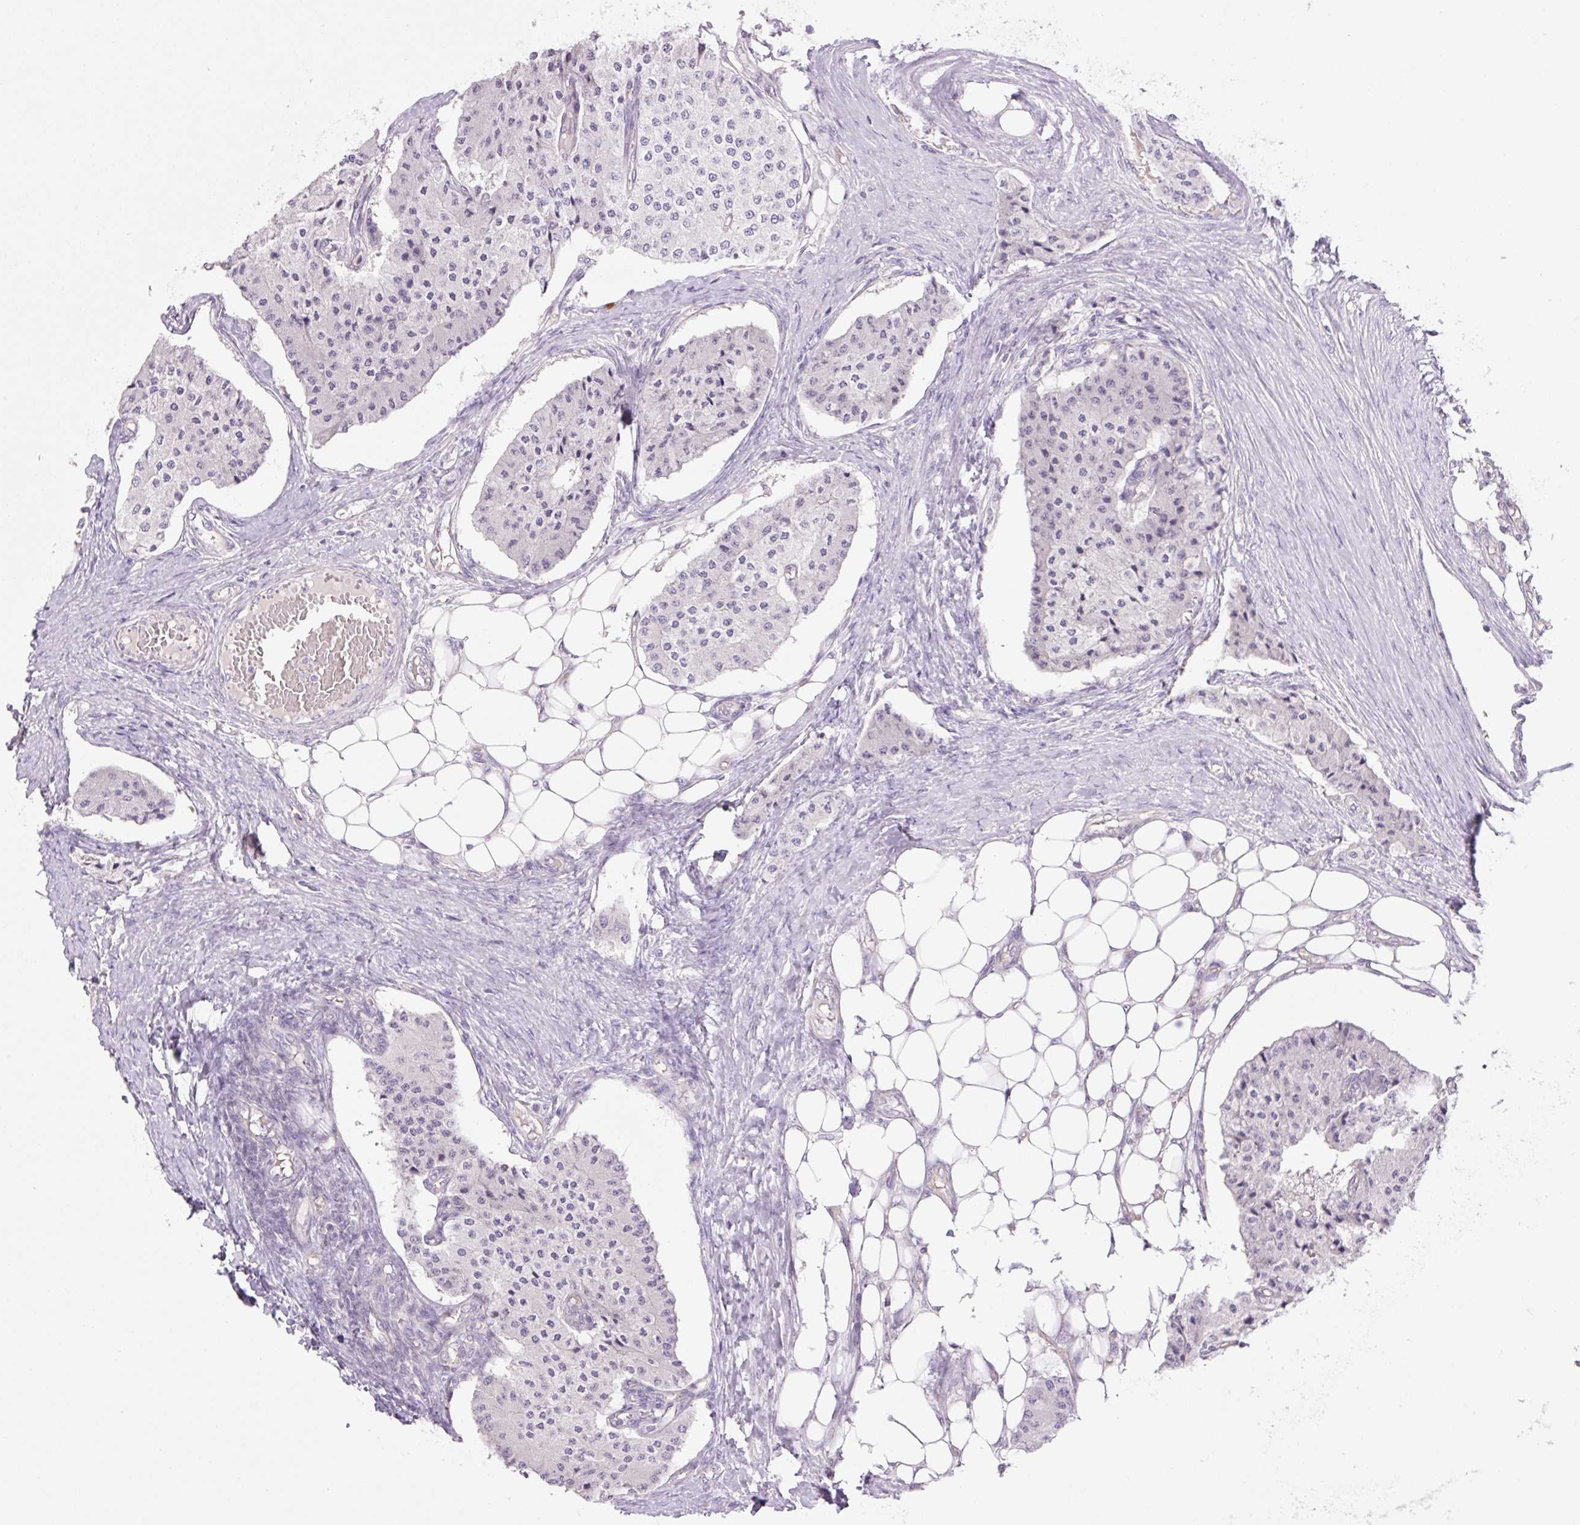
{"staining": {"intensity": "negative", "quantity": "none", "location": "none"}, "tissue": "carcinoid", "cell_type": "Tumor cells", "image_type": "cancer", "snomed": [{"axis": "morphology", "description": "Carcinoid, malignant, NOS"}, {"axis": "topography", "description": "Colon"}], "caption": "Tumor cells show no significant protein positivity in carcinoid.", "gene": "GRID2", "patient": {"sex": "female", "age": 52}}